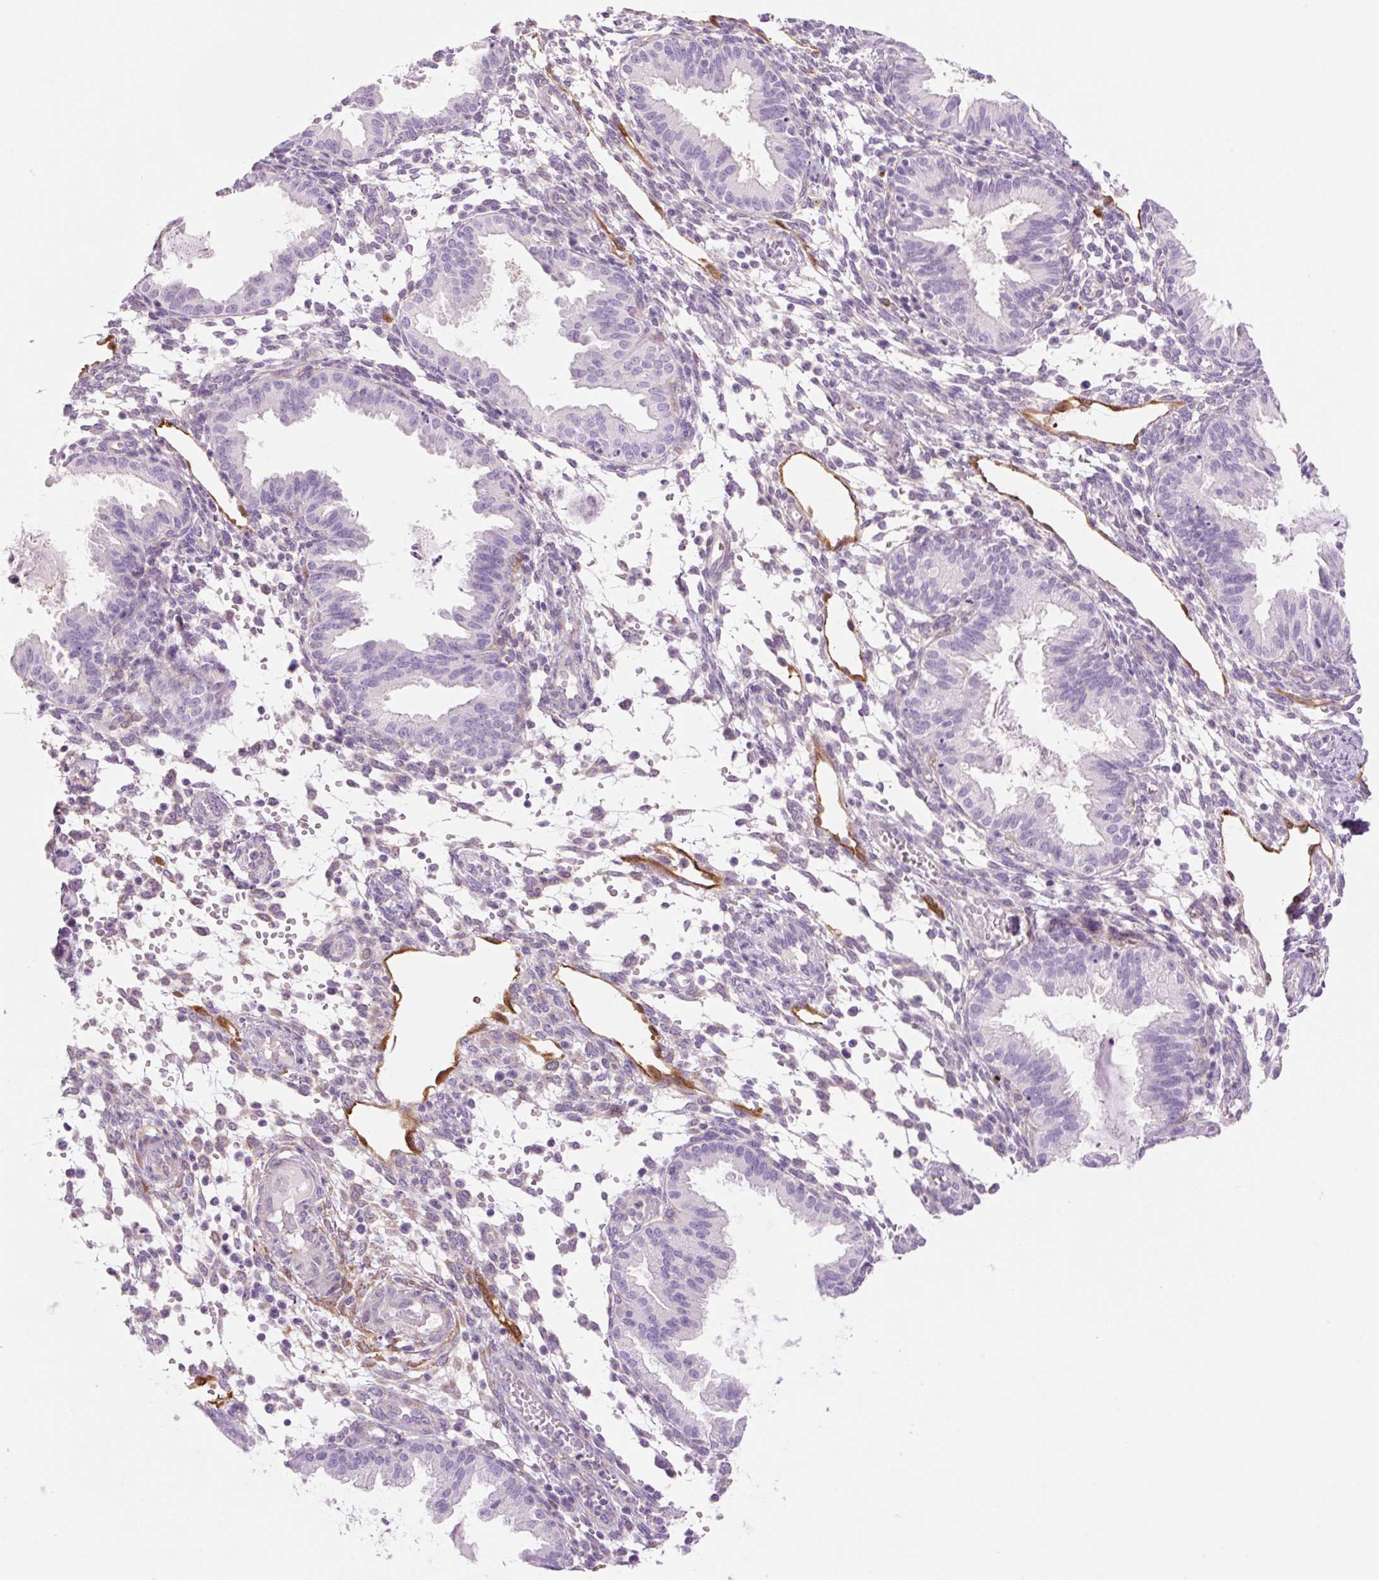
{"staining": {"intensity": "negative", "quantity": "none", "location": "none"}, "tissue": "endometrium", "cell_type": "Cells in endometrial stroma", "image_type": "normal", "snomed": [{"axis": "morphology", "description": "Normal tissue, NOS"}, {"axis": "topography", "description": "Endometrium"}], "caption": "An immunohistochemistry (IHC) image of benign endometrium is shown. There is no staining in cells in endometrial stroma of endometrium.", "gene": "FABP5", "patient": {"sex": "female", "age": 33}}